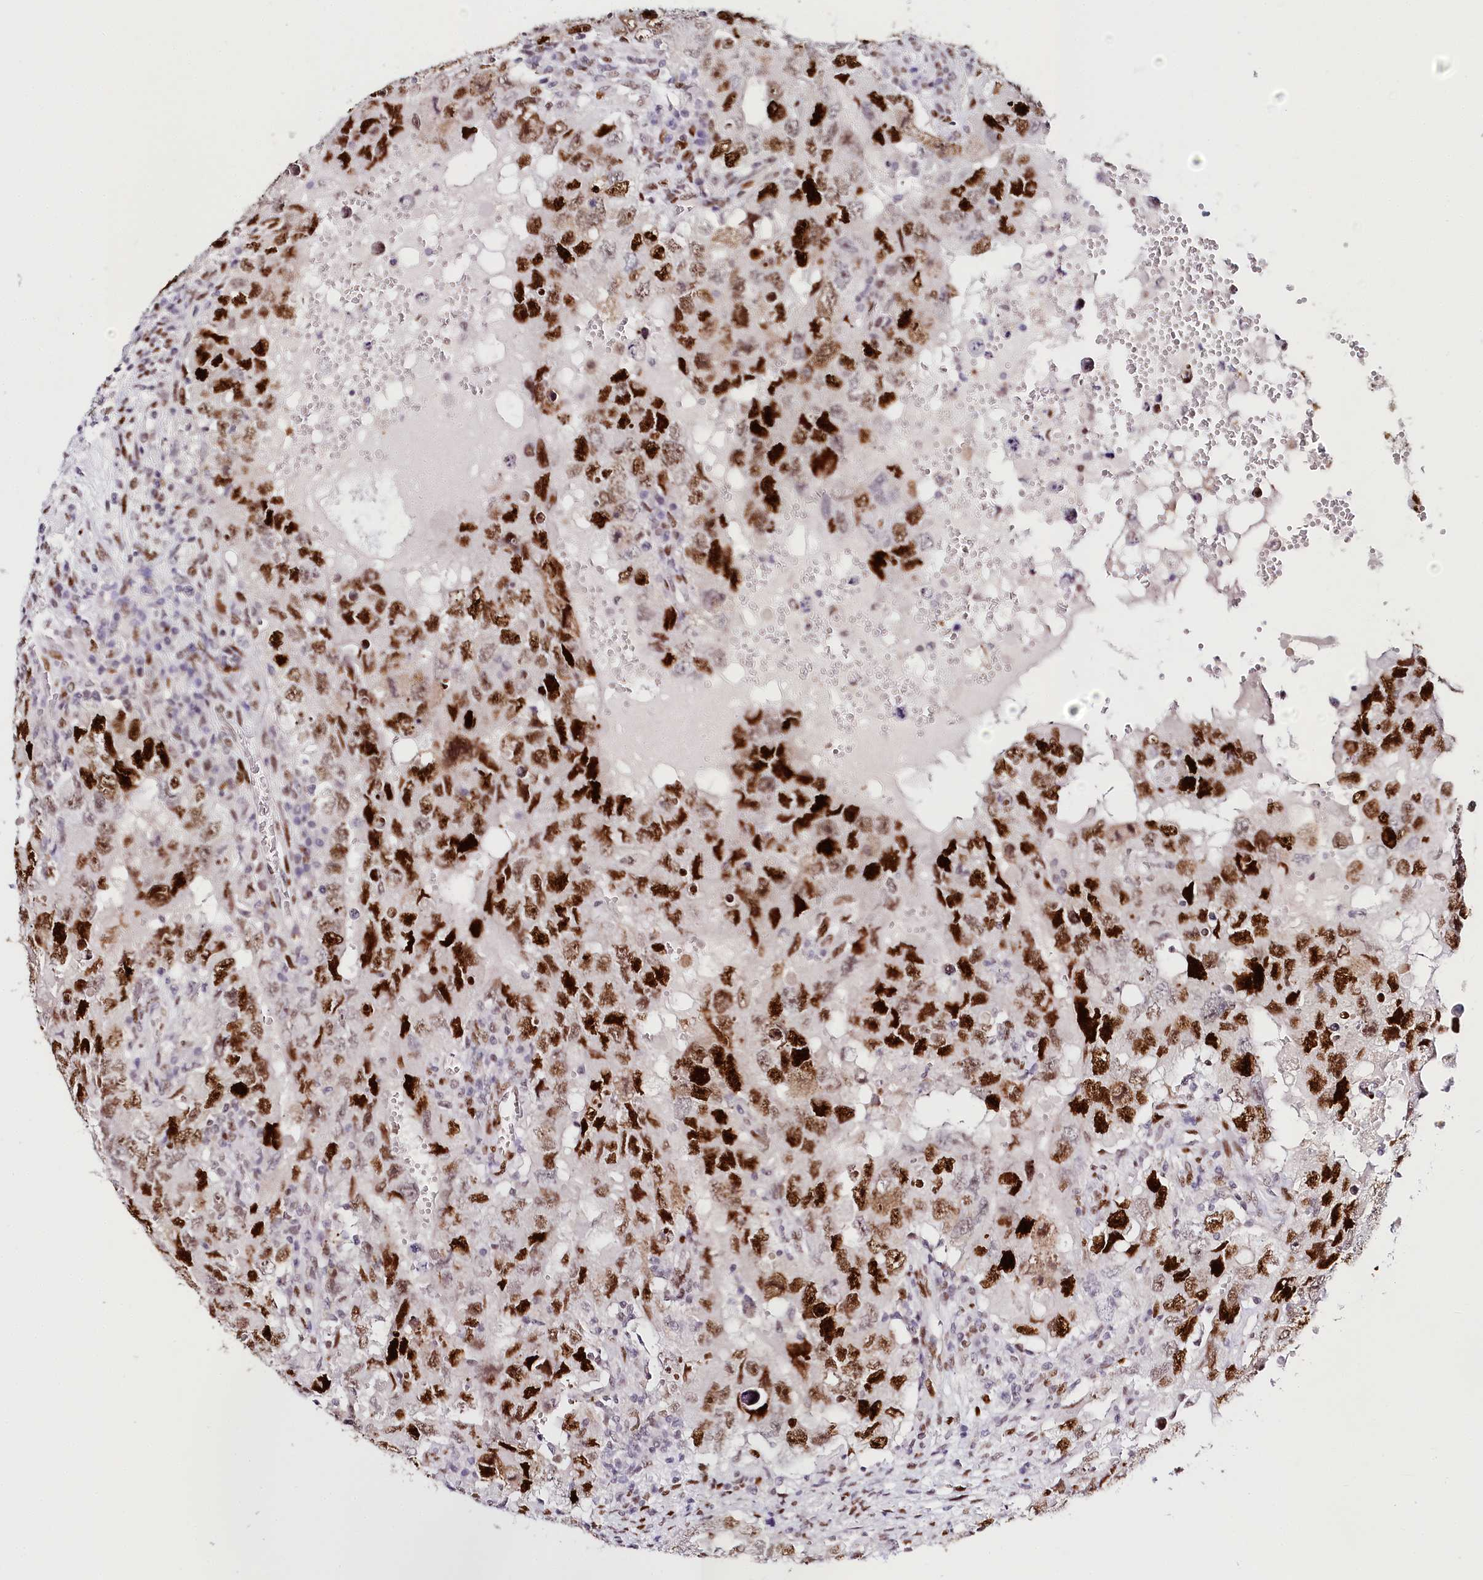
{"staining": {"intensity": "strong", "quantity": ">75%", "location": "nuclear"}, "tissue": "testis cancer", "cell_type": "Tumor cells", "image_type": "cancer", "snomed": [{"axis": "morphology", "description": "Carcinoma, Embryonal, NOS"}, {"axis": "topography", "description": "Testis"}], "caption": "IHC photomicrograph of neoplastic tissue: human testis cancer (embryonal carcinoma) stained using immunohistochemistry (IHC) reveals high levels of strong protein expression localized specifically in the nuclear of tumor cells, appearing as a nuclear brown color.", "gene": "TP53", "patient": {"sex": "male", "age": 26}}